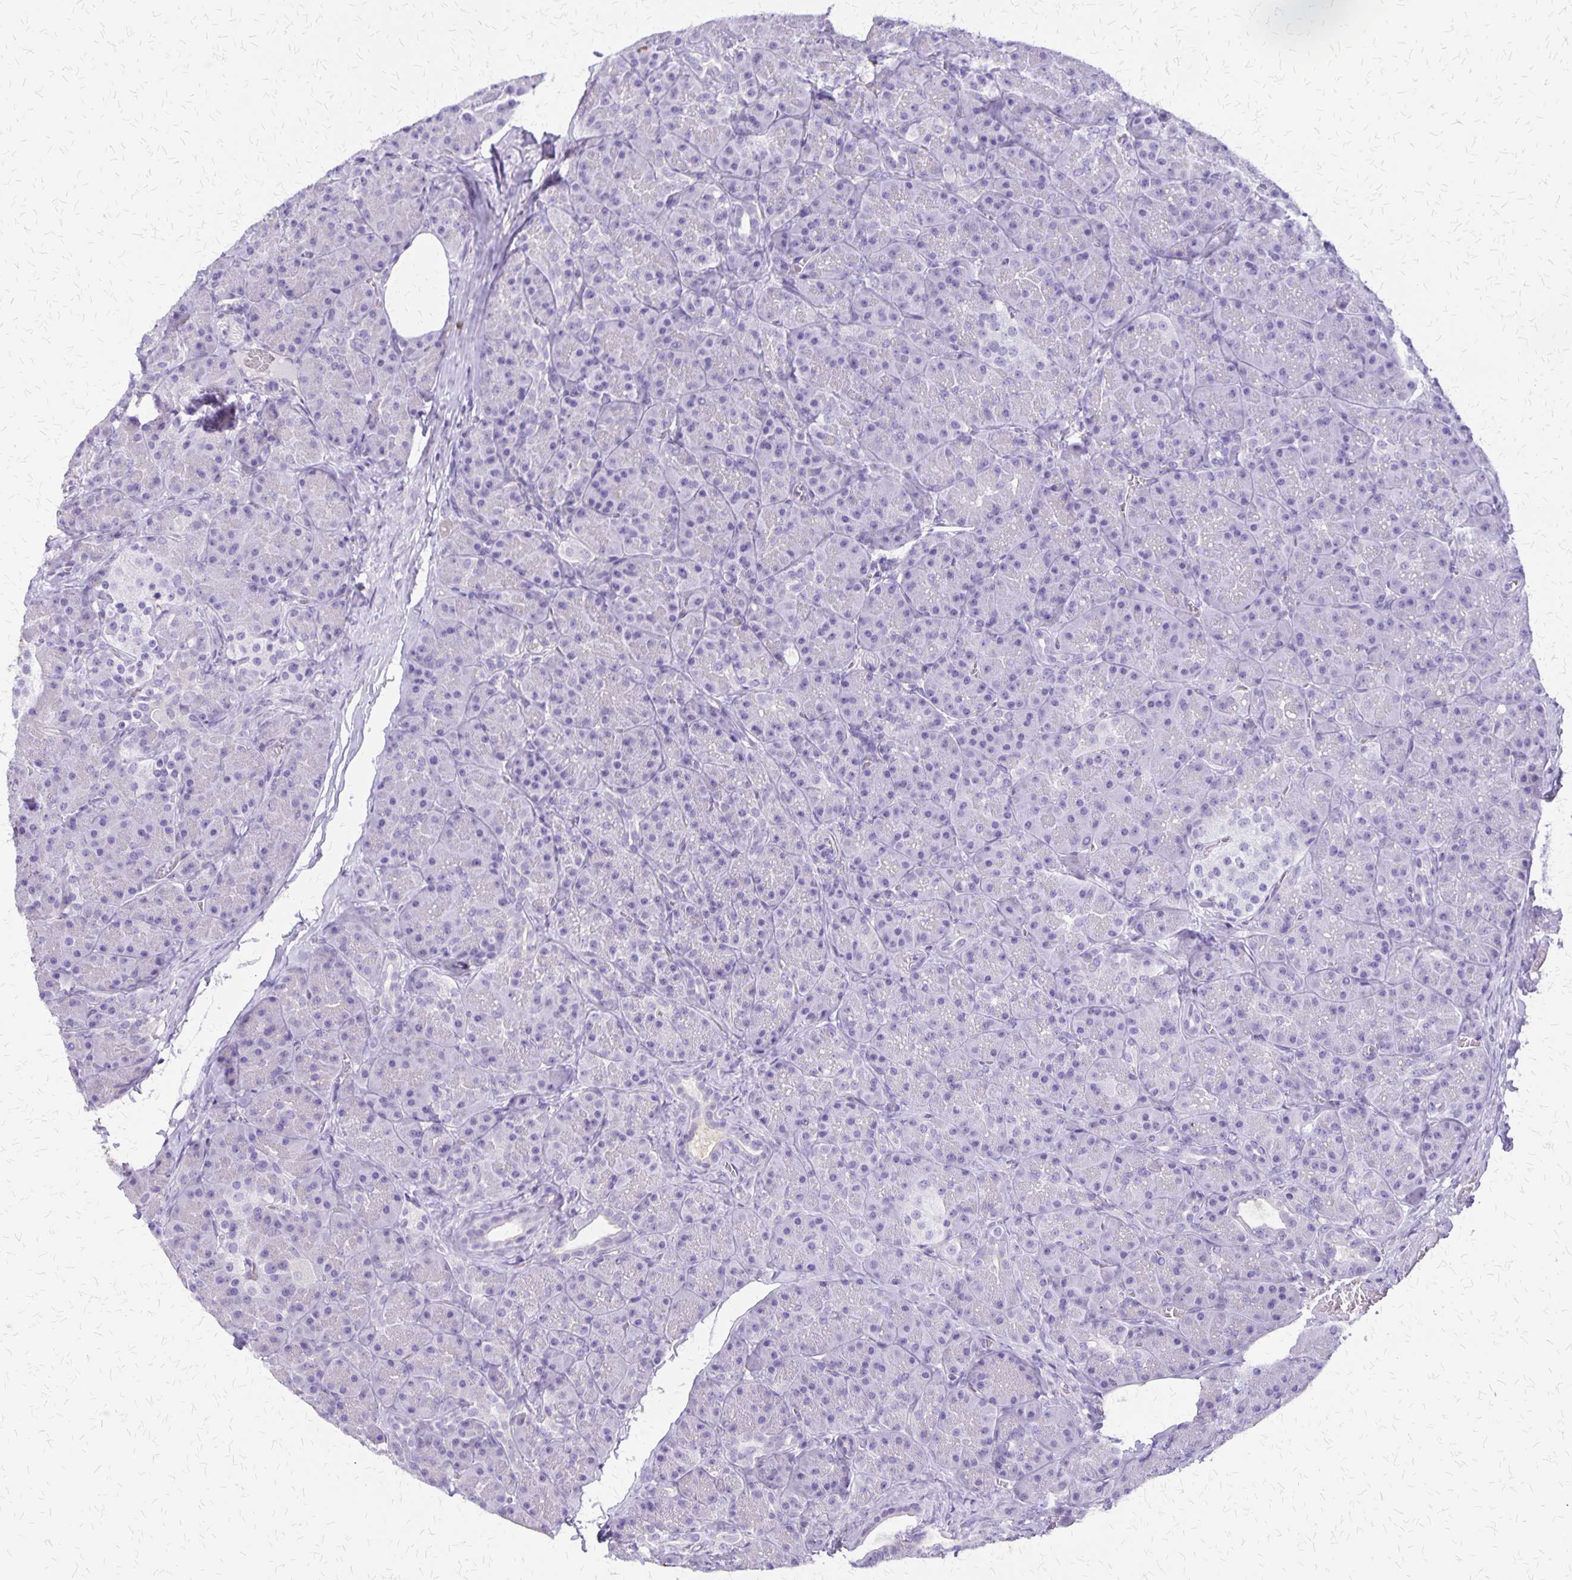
{"staining": {"intensity": "negative", "quantity": "none", "location": "none"}, "tissue": "pancreas", "cell_type": "Exocrine glandular cells", "image_type": "normal", "snomed": [{"axis": "morphology", "description": "Normal tissue, NOS"}, {"axis": "topography", "description": "Pancreas"}], "caption": "High magnification brightfield microscopy of unremarkable pancreas stained with DAB (3,3'-diaminobenzidine) (brown) and counterstained with hematoxylin (blue): exocrine glandular cells show no significant expression.", "gene": "SI", "patient": {"sex": "male", "age": 57}}